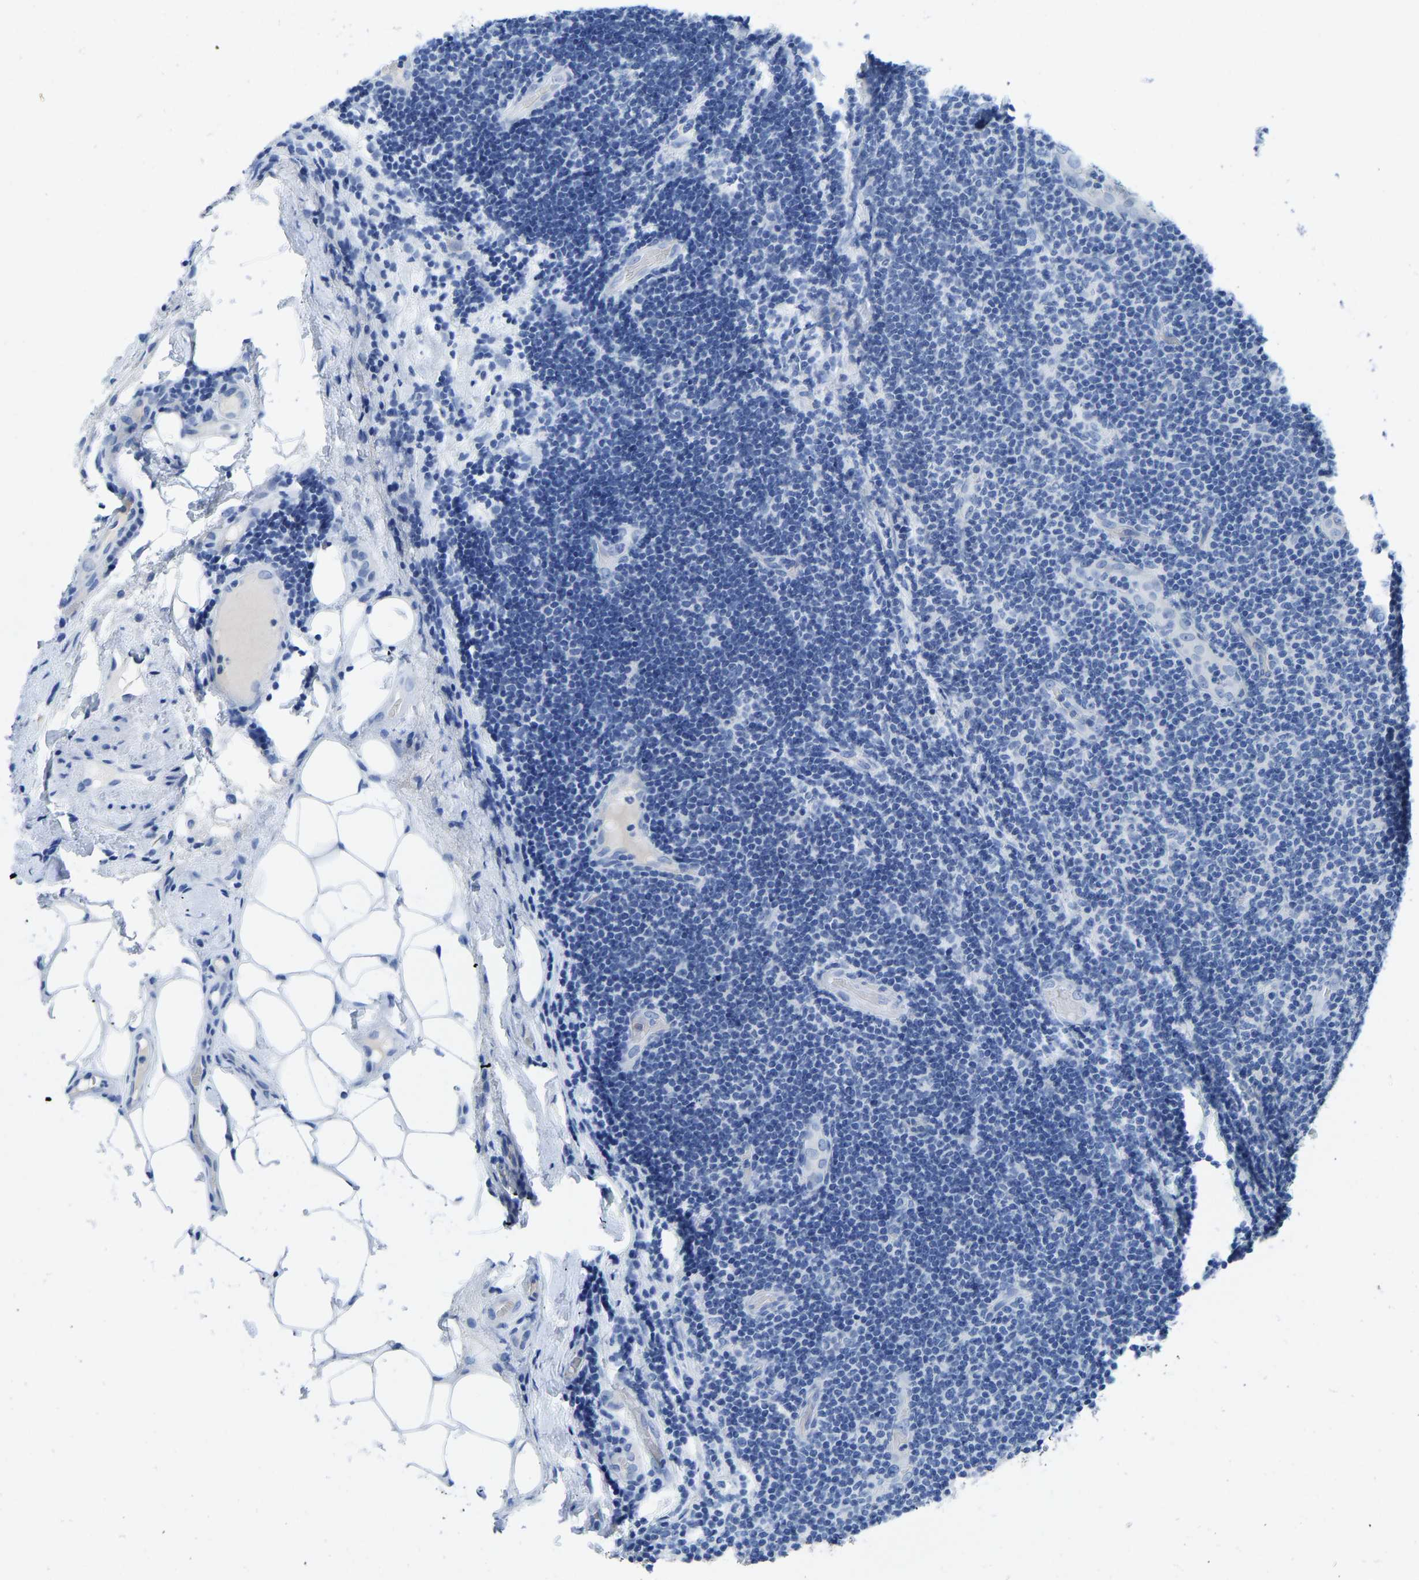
{"staining": {"intensity": "negative", "quantity": "none", "location": "none"}, "tissue": "lymphoma", "cell_type": "Tumor cells", "image_type": "cancer", "snomed": [{"axis": "morphology", "description": "Malignant lymphoma, non-Hodgkin's type, Low grade"}, {"axis": "topography", "description": "Lymph node"}], "caption": "IHC of low-grade malignant lymphoma, non-Hodgkin's type reveals no positivity in tumor cells.", "gene": "NKAIN3", "patient": {"sex": "male", "age": 83}}